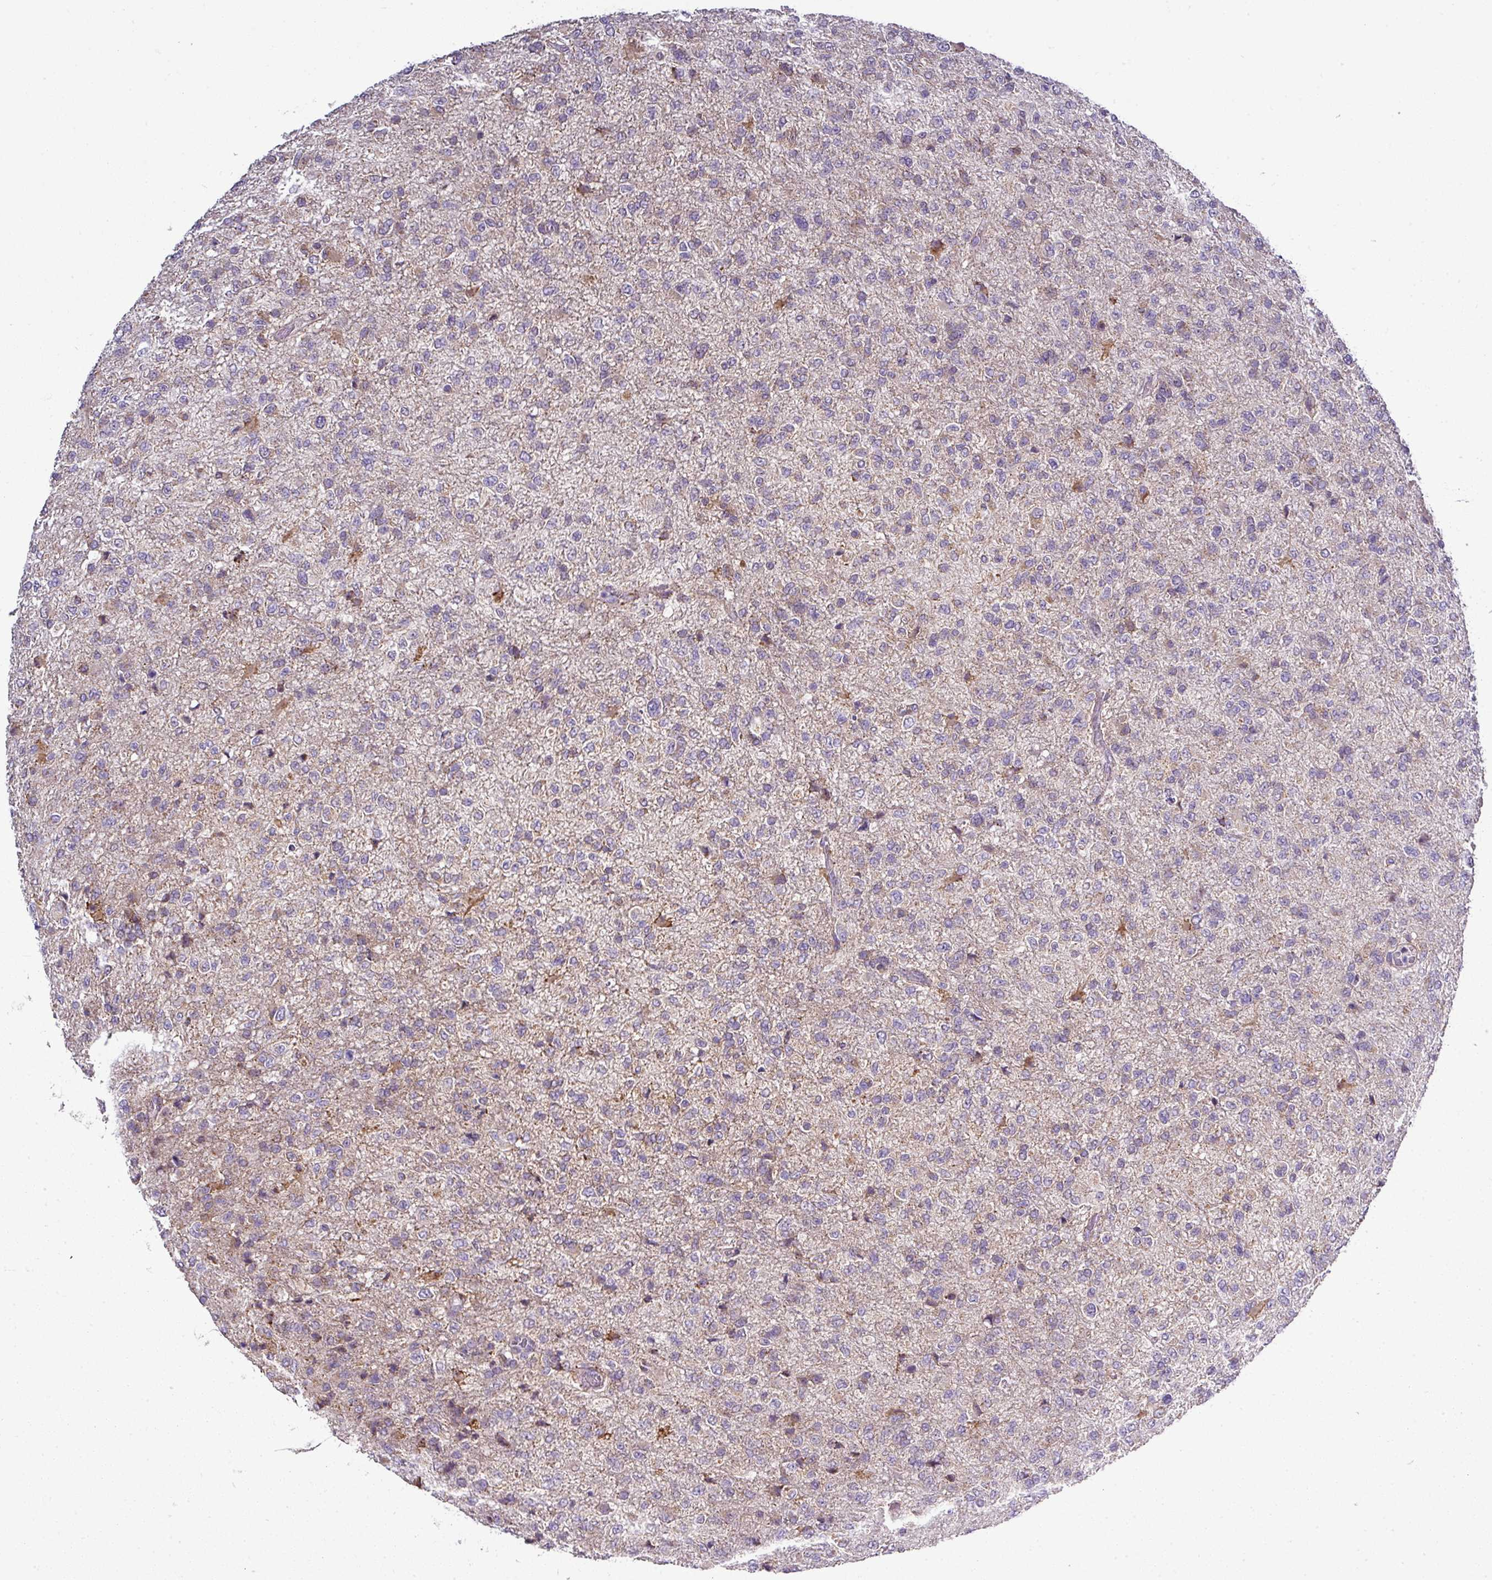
{"staining": {"intensity": "moderate", "quantity": "25%-75%", "location": "cytoplasmic/membranous"}, "tissue": "glioma", "cell_type": "Tumor cells", "image_type": "cancer", "snomed": [{"axis": "morphology", "description": "Glioma, malignant, High grade"}, {"axis": "topography", "description": "Brain"}], "caption": "Malignant glioma (high-grade) was stained to show a protein in brown. There is medium levels of moderate cytoplasmic/membranous staining in approximately 25%-75% of tumor cells.", "gene": "GAN", "patient": {"sex": "female", "age": 74}}